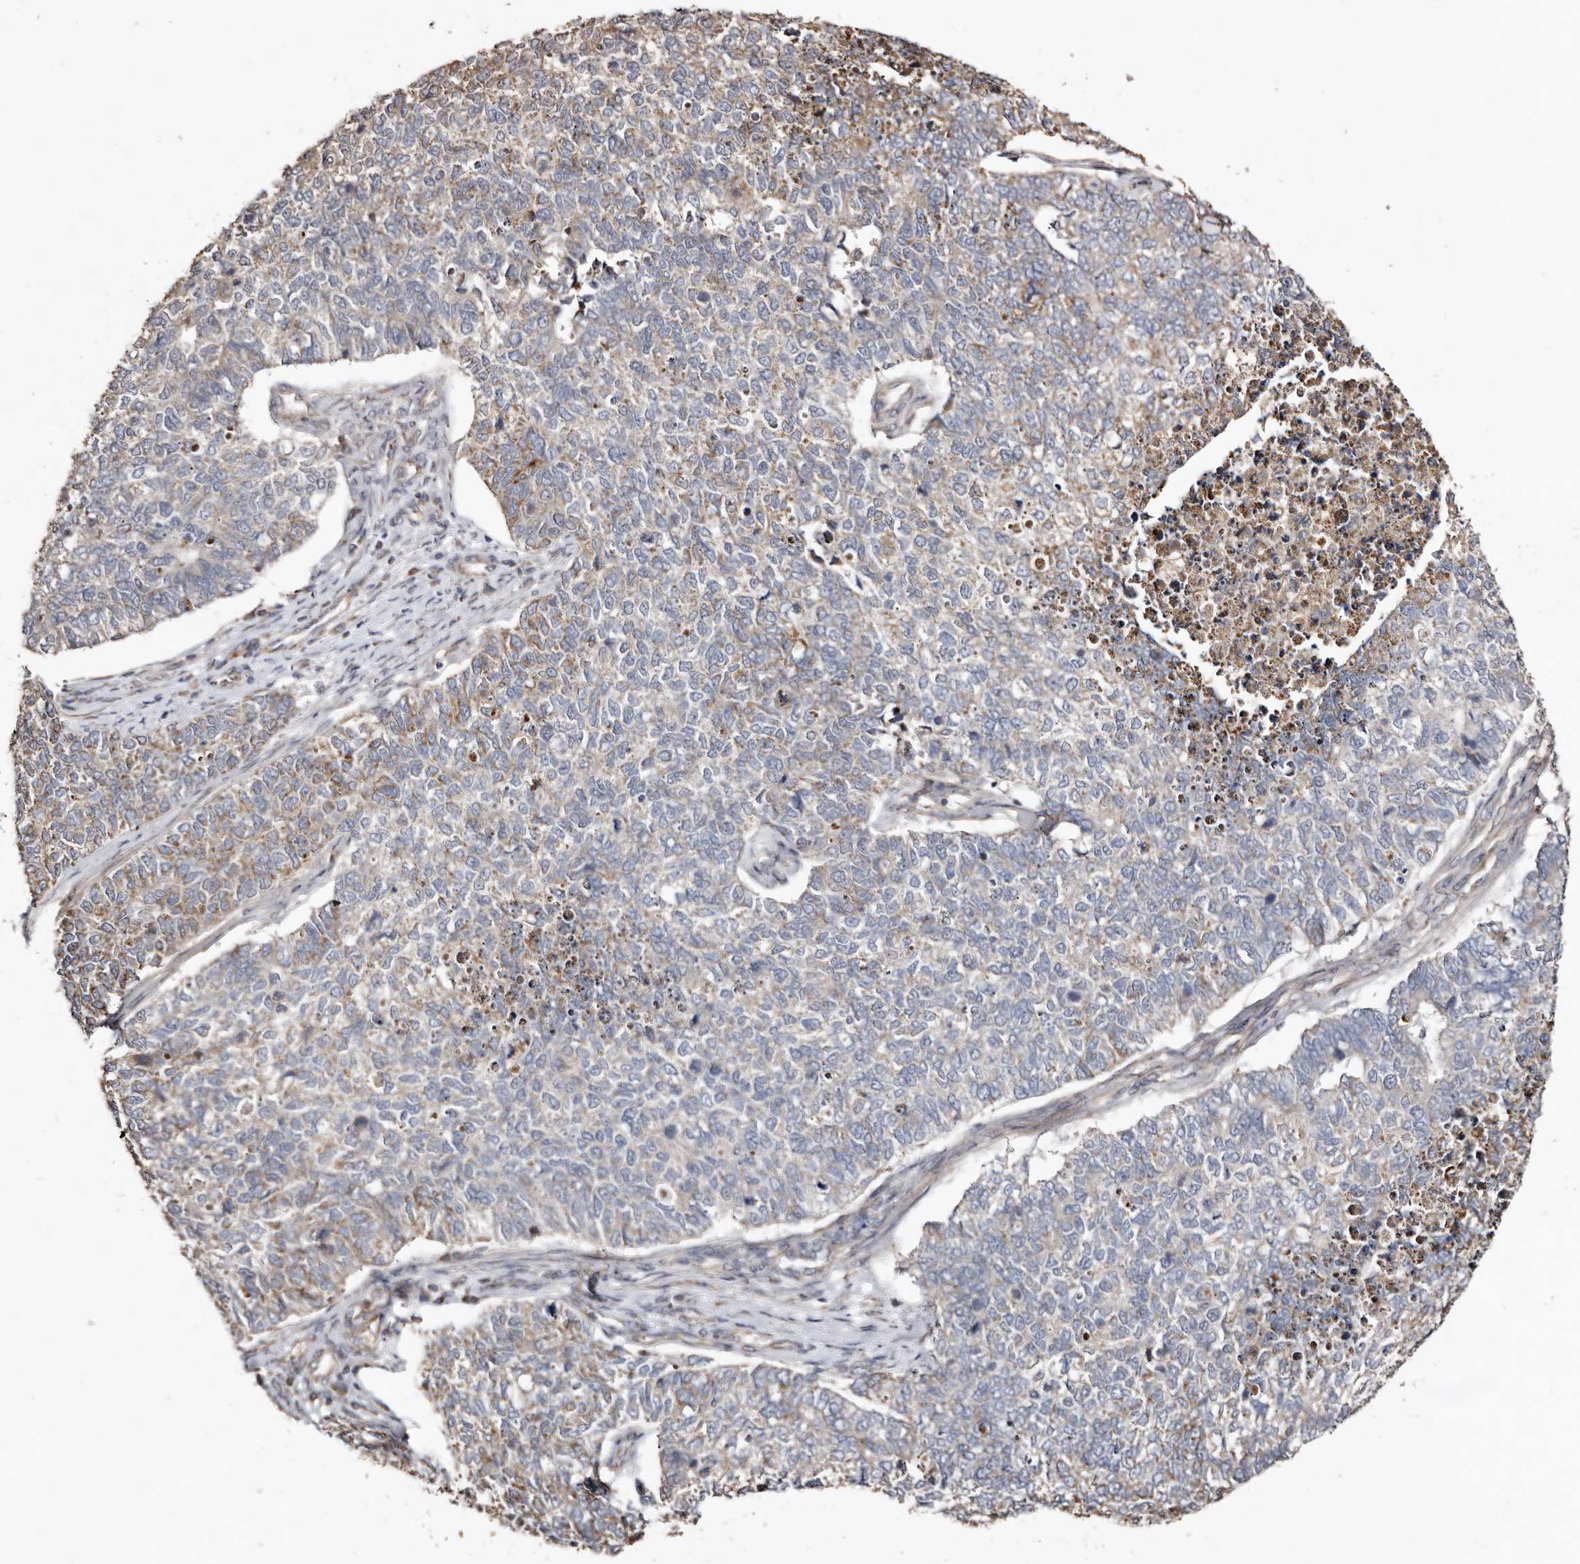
{"staining": {"intensity": "moderate", "quantity": "<25%", "location": "cytoplasmic/membranous"}, "tissue": "cervical cancer", "cell_type": "Tumor cells", "image_type": "cancer", "snomed": [{"axis": "morphology", "description": "Squamous cell carcinoma, NOS"}, {"axis": "topography", "description": "Cervix"}], "caption": "High-power microscopy captured an immunohistochemistry (IHC) photomicrograph of cervical squamous cell carcinoma, revealing moderate cytoplasmic/membranous expression in approximately <25% of tumor cells.", "gene": "MACC1", "patient": {"sex": "female", "age": 63}}